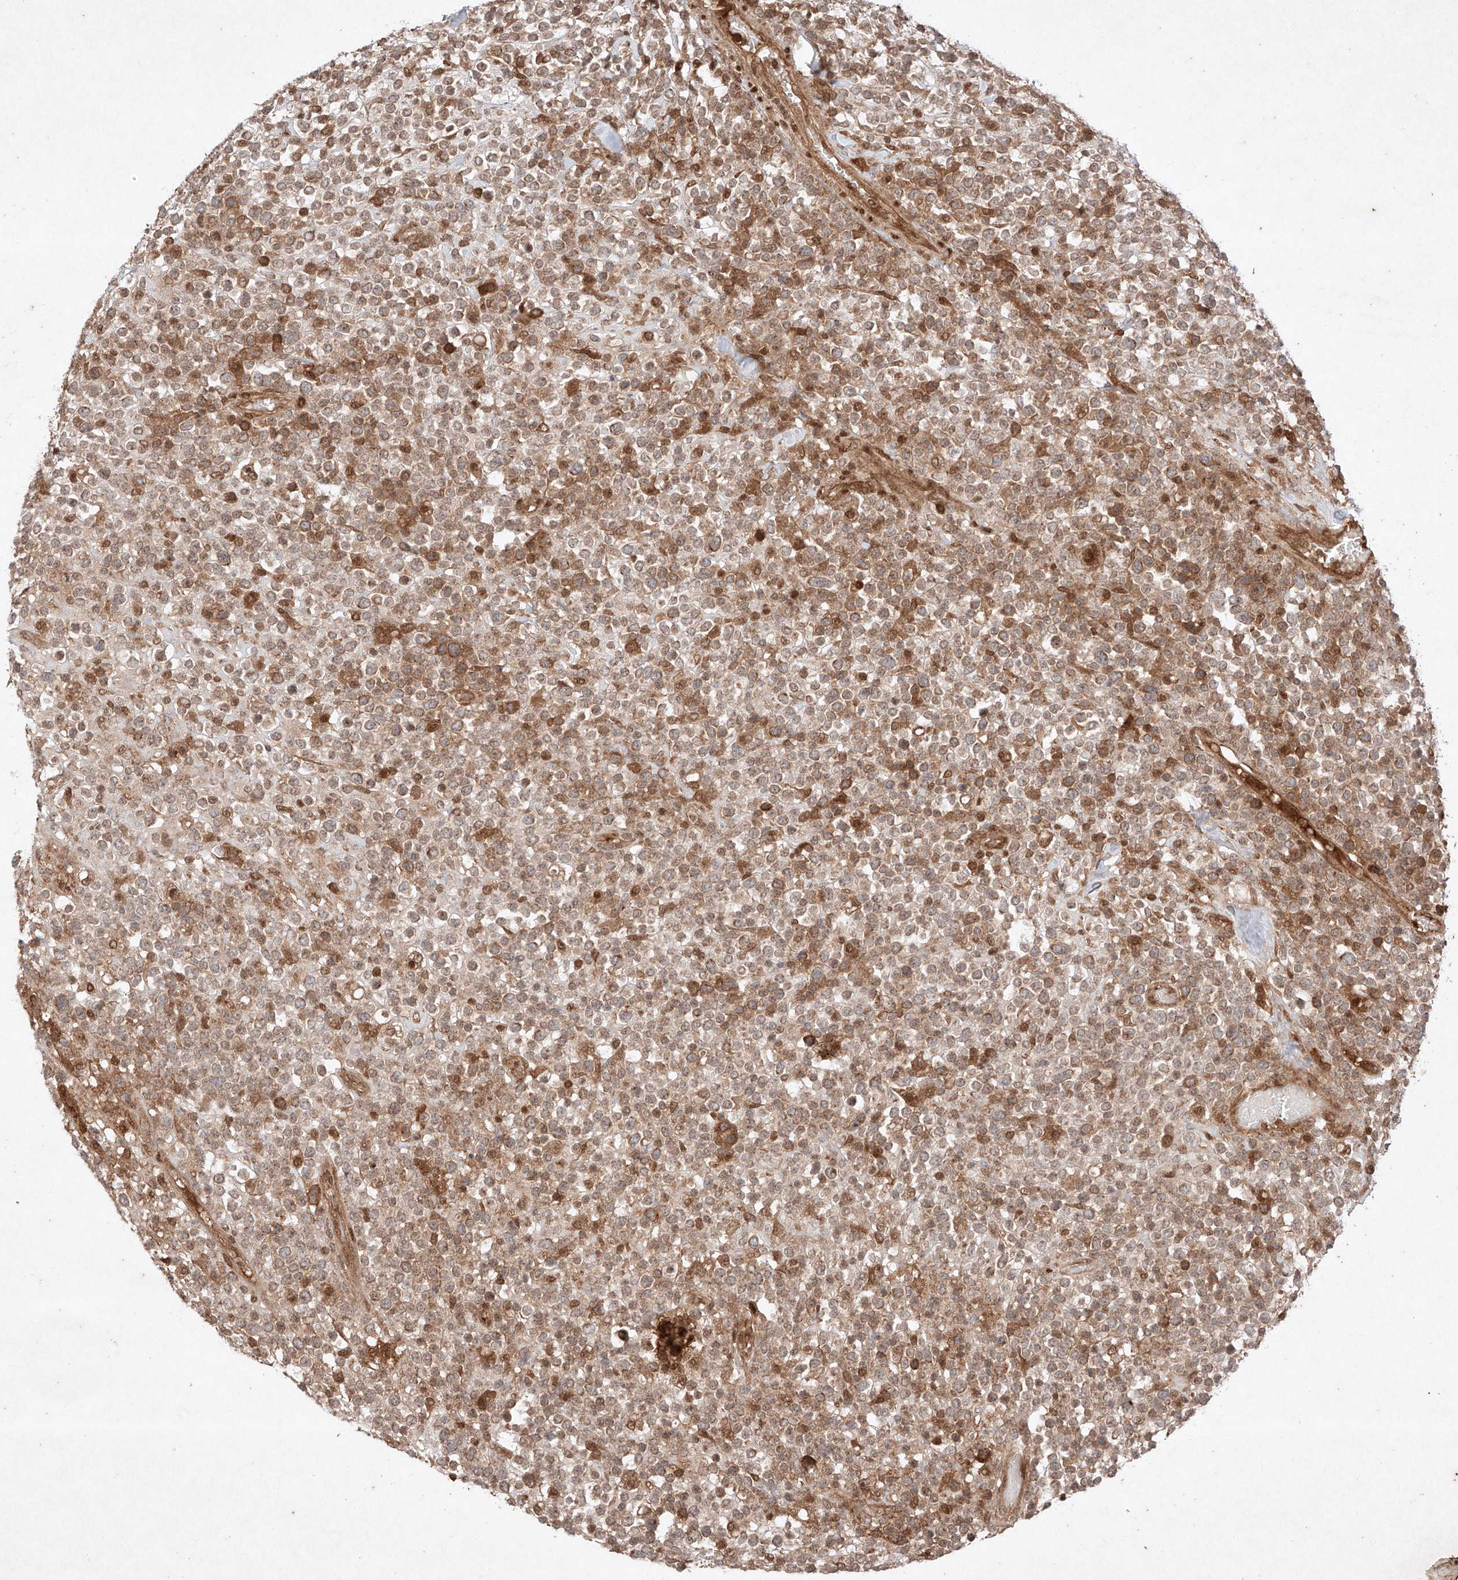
{"staining": {"intensity": "weak", "quantity": ">75%", "location": "cytoplasmic/membranous"}, "tissue": "lymphoma", "cell_type": "Tumor cells", "image_type": "cancer", "snomed": [{"axis": "morphology", "description": "Malignant lymphoma, non-Hodgkin's type, High grade"}, {"axis": "topography", "description": "Colon"}], "caption": "High-power microscopy captured an IHC photomicrograph of lymphoma, revealing weak cytoplasmic/membranous positivity in about >75% of tumor cells. Immunohistochemistry (ihc) stains the protein in brown and the nuclei are stained blue.", "gene": "RNF31", "patient": {"sex": "female", "age": 53}}